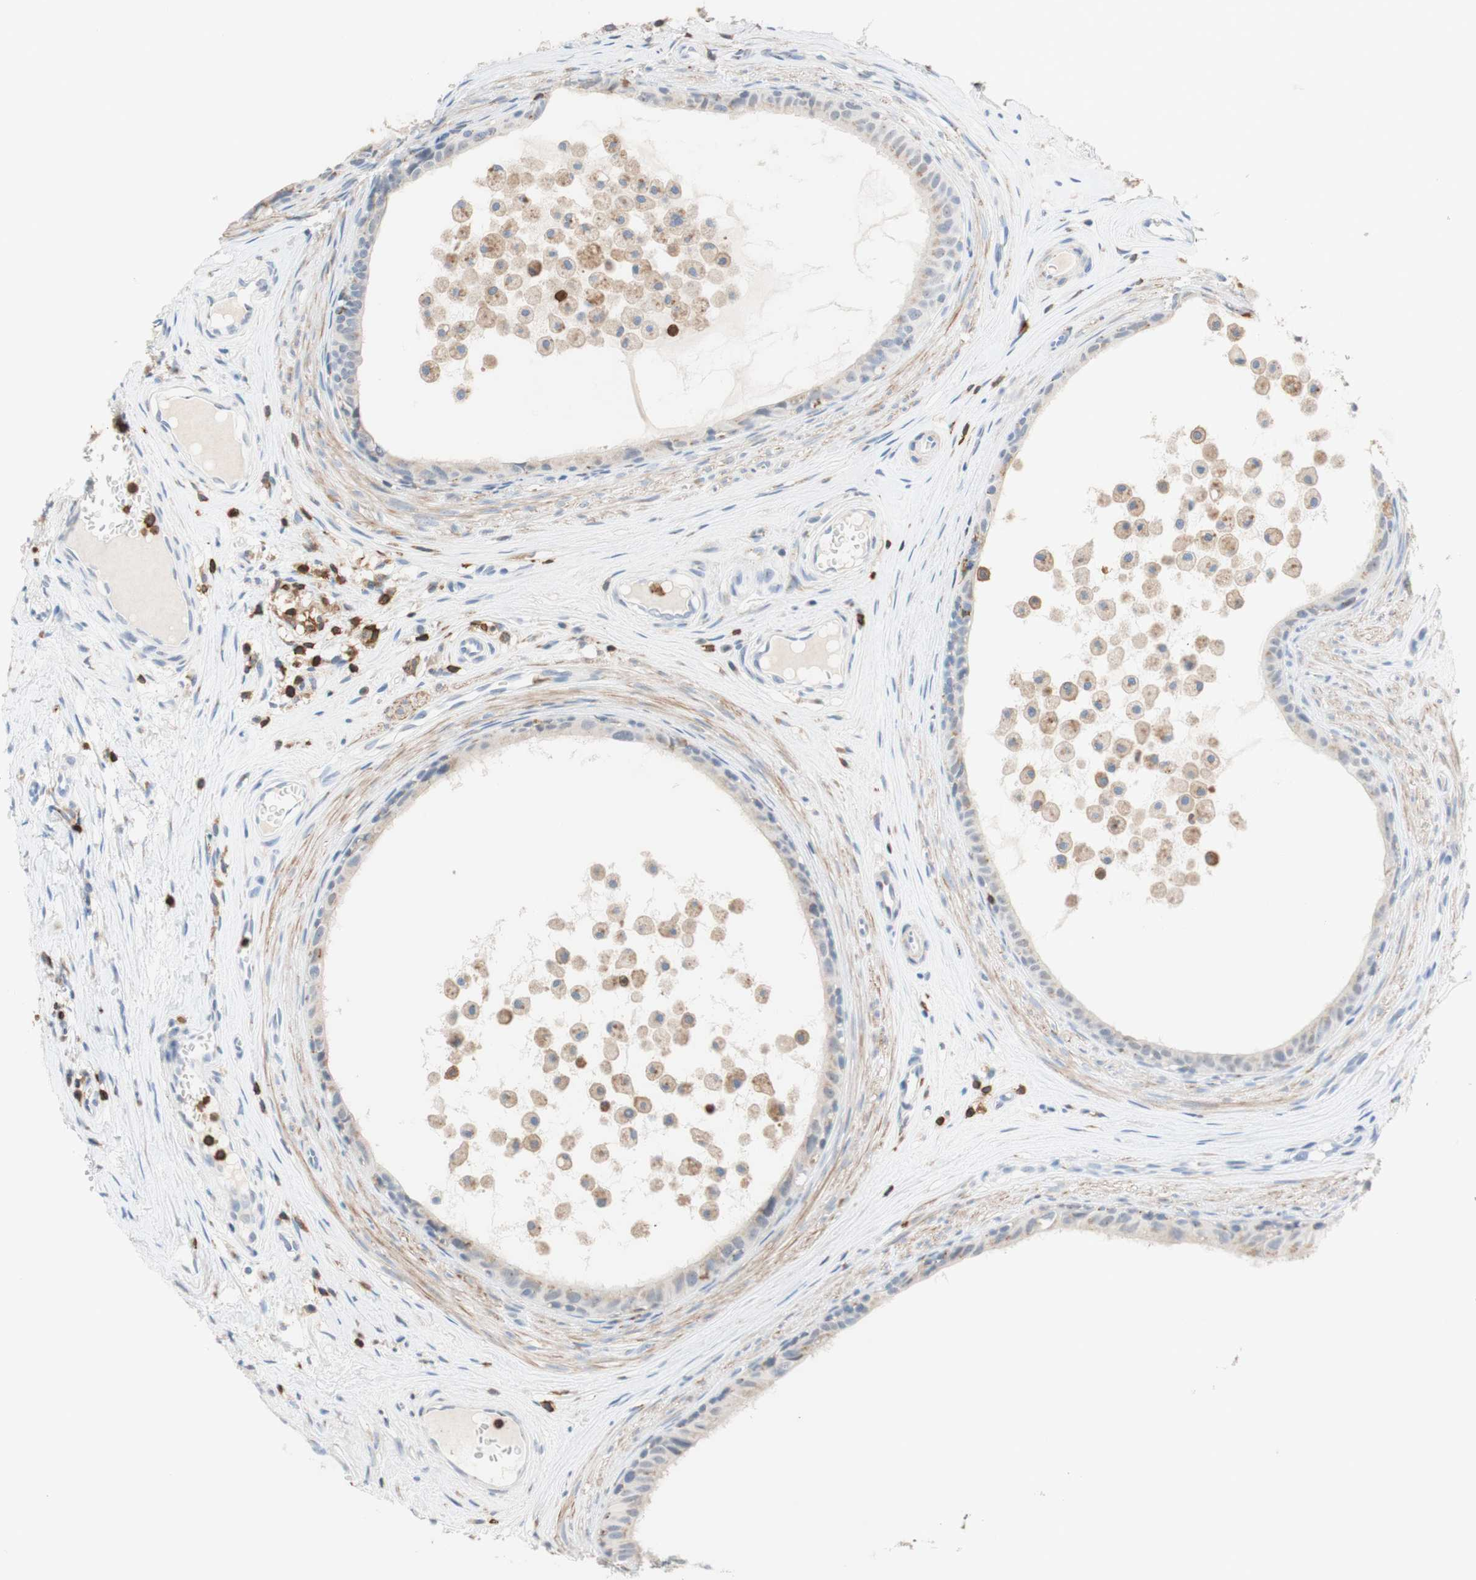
{"staining": {"intensity": "moderate", "quantity": "25%-75%", "location": "cytoplasmic/membranous"}, "tissue": "epididymis", "cell_type": "Glandular cells", "image_type": "normal", "snomed": [{"axis": "morphology", "description": "Normal tissue, NOS"}, {"axis": "morphology", "description": "Inflammation, NOS"}, {"axis": "topography", "description": "Epididymis"}], "caption": "High-power microscopy captured an immunohistochemistry histopathology image of unremarkable epididymis, revealing moderate cytoplasmic/membranous expression in about 25%-75% of glandular cells.", "gene": "SPINK6", "patient": {"sex": "male", "age": 85}}